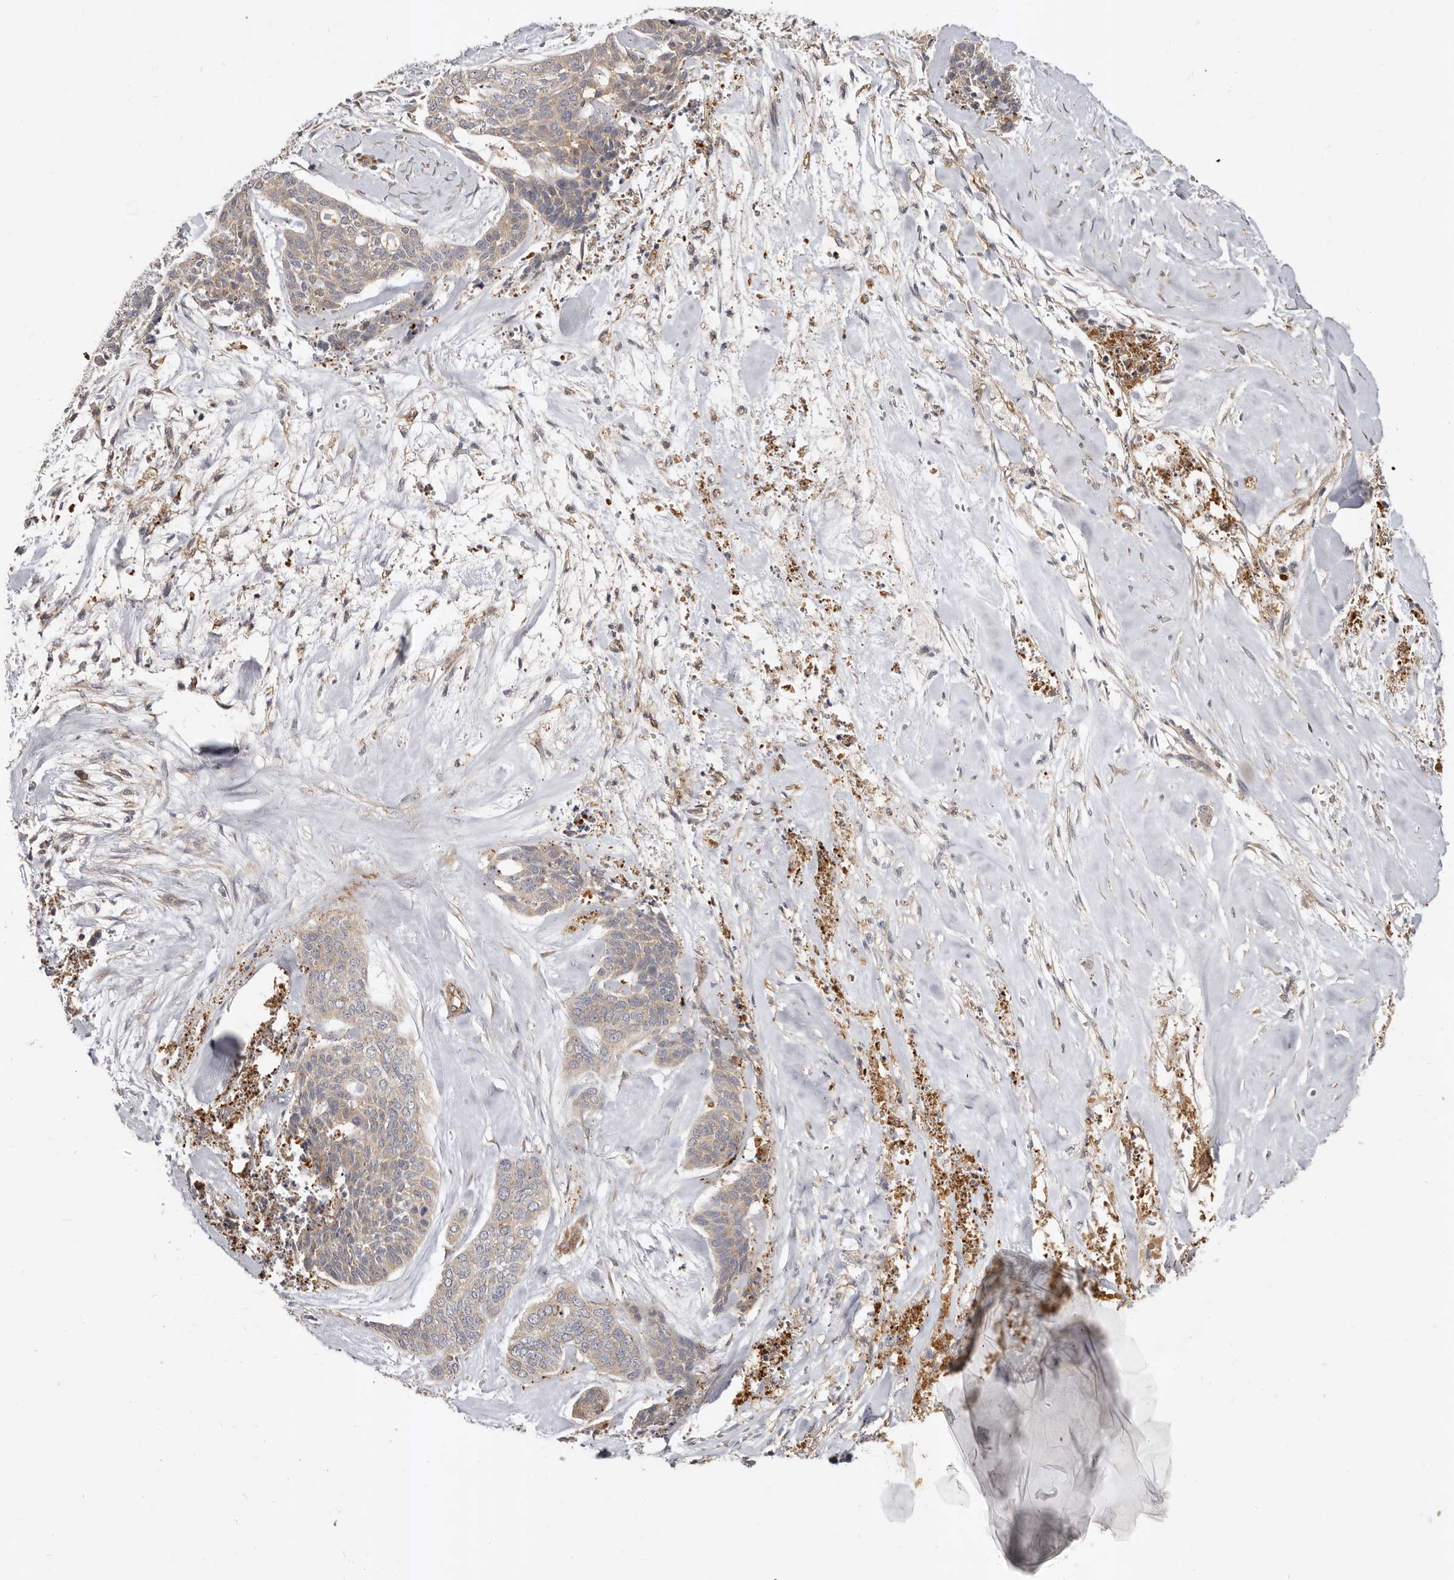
{"staining": {"intensity": "weak", "quantity": ">75%", "location": "cytoplasmic/membranous"}, "tissue": "skin cancer", "cell_type": "Tumor cells", "image_type": "cancer", "snomed": [{"axis": "morphology", "description": "Basal cell carcinoma"}, {"axis": "topography", "description": "Skin"}], "caption": "There is low levels of weak cytoplasmic/membranous expression in tumor cells of skin basal cell carcinoma, as demonstrated by immunohistochemical staining (brown color).", "gene": "ADAMTS9", "patient": {"sex": "female", "age": 64}}